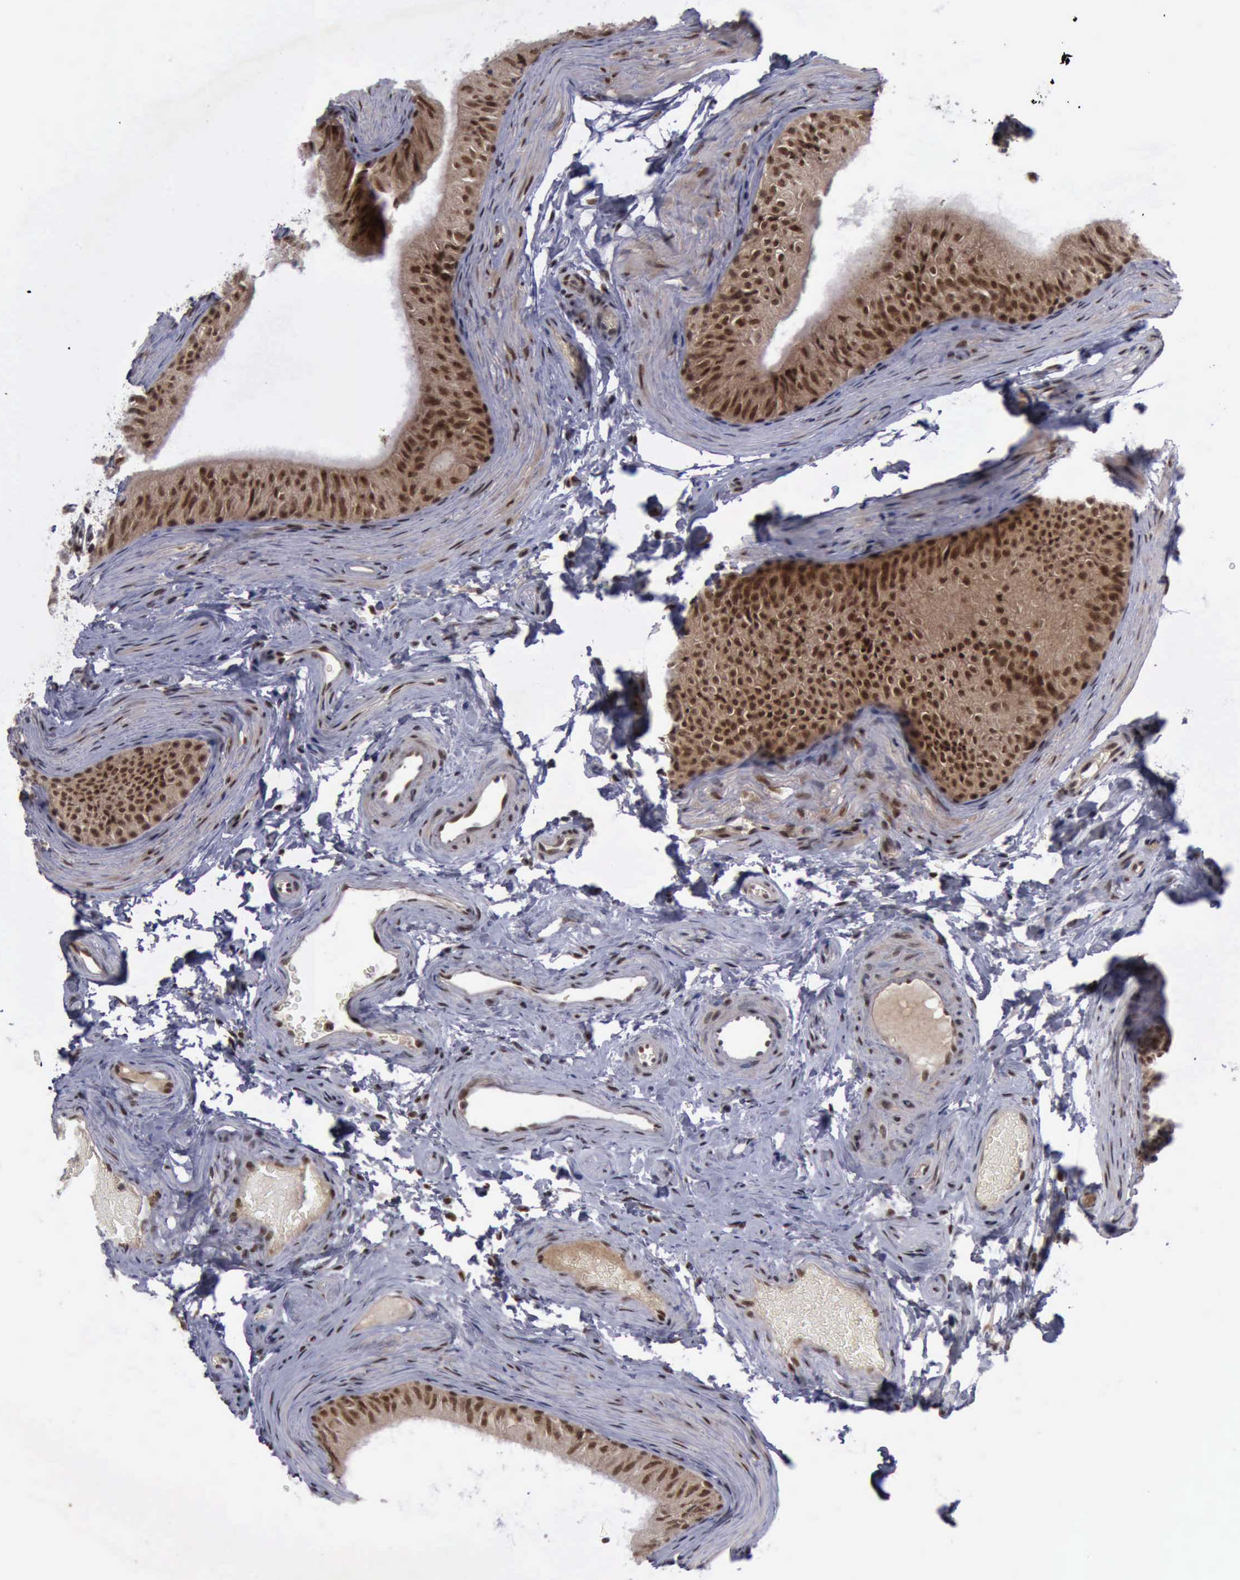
{"staining": {"intensity": "strong", "quantity": ">75%", "location": "cytoplasmic/membranous,nuclear"}, "tissue": "epididymis", "cell_type": "Glandular cells", "image_type": "normal", "snomed": [{"axis": "morphology", "description": "Normal tissue, NOS"}, {"axis": "topography", "description": "Testis"}, {"axis": "topography", "description": "Epididymis"}], "caption": "Protein expression analysis of benign epididymis displays strong cytoplasmic/membranous,nuclear staining in about >75% of glandular cells. The protein of interest is stained brown, and the nuclei are stained in blue (DAB IHC with brightfield microscopy, high magnification).", "gene": "ATM", "patient": {"sex": "male", "age": 36}}